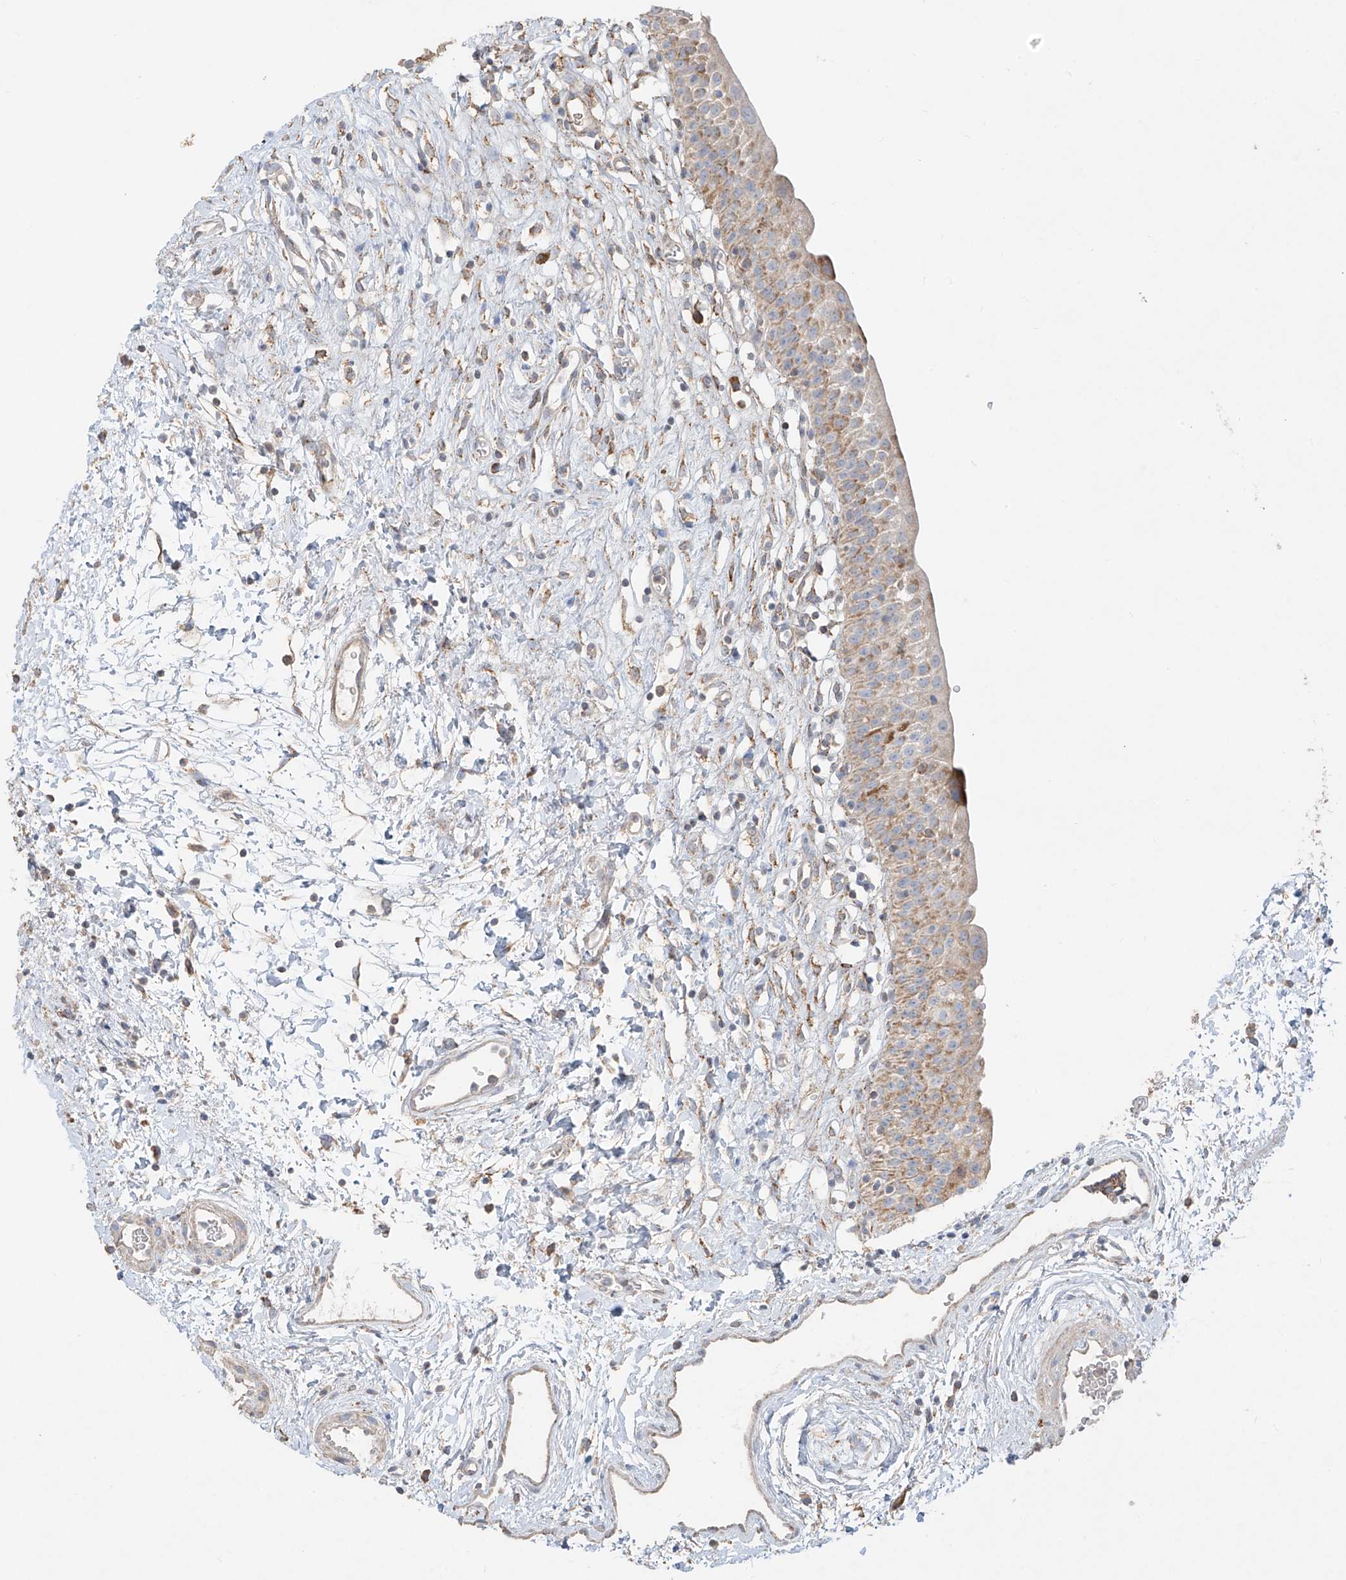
{"staining": {"intensity": "moderate", "quantity": "25%-75%", "location": "cytoplasmic/membranous"}, "tissue": "urinary bladder", "cell_type": "Urothelial cells", "image_type": "normal", "snomed": [{"axis": "morphology", "description": "Normal tissue, NOS"}, {"axis": "topography", "description": "Urinary bladder"}], "caption": "Benign urinary bladder demonstrates moderate cytoplasmic/membranous expression in approximately 25%-75% of urothelial cells, visualized by immunohistochemistry. (Stains: DAB in brown, nuclei in blue, Microscopy: brightfield microscopy at high magnification).", "gene": "COLGALT2", "patient": {"sex": "male", "age": 51}}